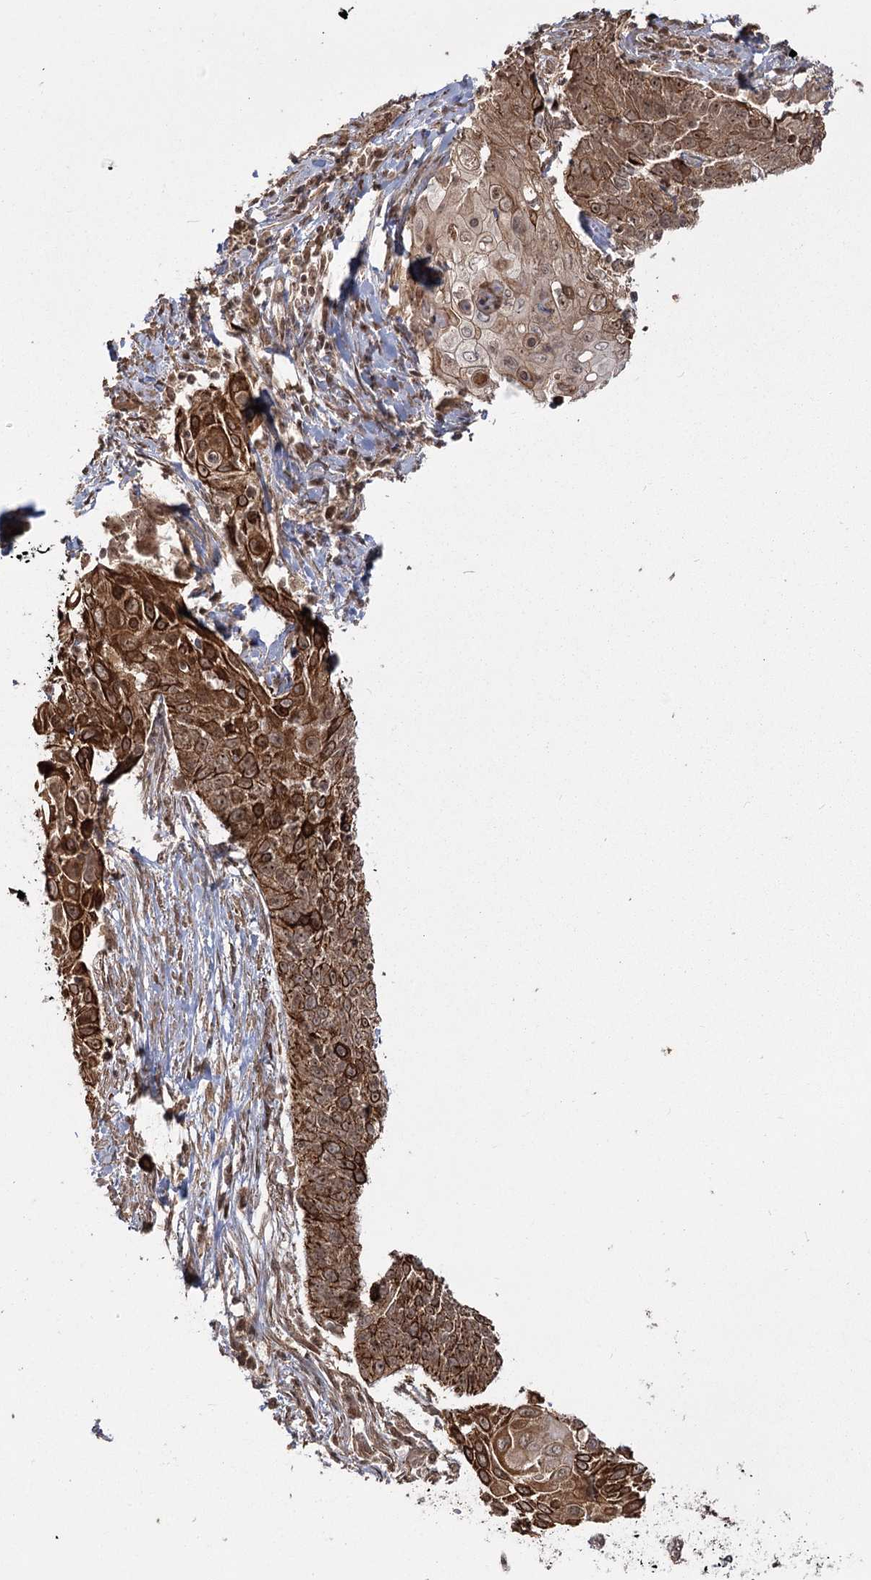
{"staining": {"intensity": "strong", "quantity": ">75%", "location": "cytoplasmic/membranous,nuclear"}, "tissue": "cervical cancer", "cell_type": "Tumor cells", "image_type": "cancer", "snomed": [{"axis": "morphology", "description": "Squamous cell carcinoma, NOS"}, {"axis": "topography", "description": "Cervix"}], "caption": "Squamous cell carcinoma (cervical) stained with a protein marker exhibits strong staining in tumor cells.", "gene": "R3HDM2", "patient": {"sex": "female", "age": 39}}